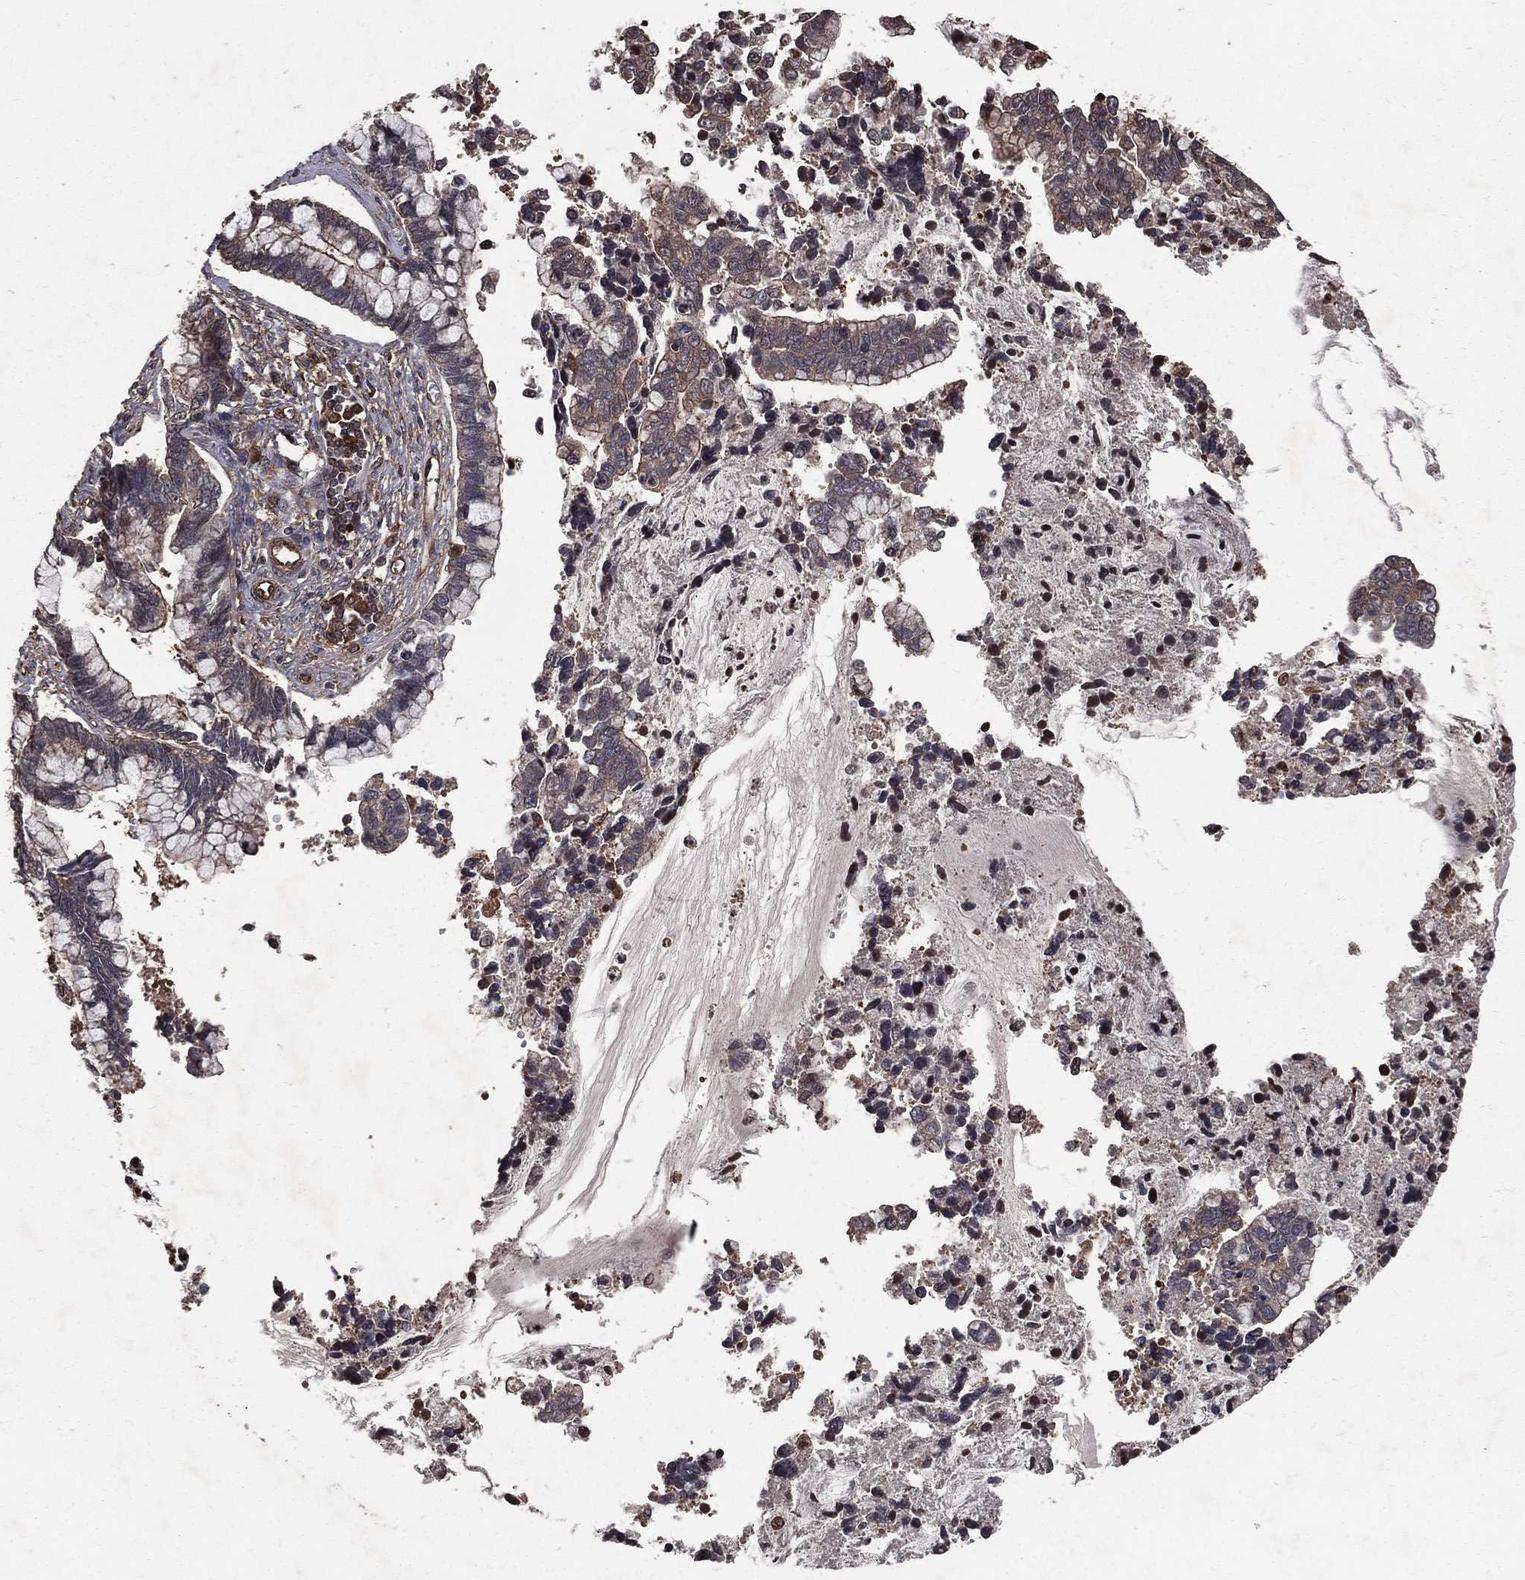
{"staining": {"intensity": "weak", "quantity": "25%-75%", "location": "cytoplasmic/membranous"}, "tissue": "cervical cancer", "cell_type": "Tumor cells", "image_type": "cancer", "snomed": [{"axis": "morphology", "description": "Adenocarcinoma, NOS"}, {"axis": "topography", "description": "Cervix"}], "caption": "Protein expression analysis of human cervical cancer reveals weak cytoplasmic/membranous positivity in approximately 25%-75% of tumor cells.", "gene": "DPYSL2", "patient": {"sex": "female", "age": 44}}